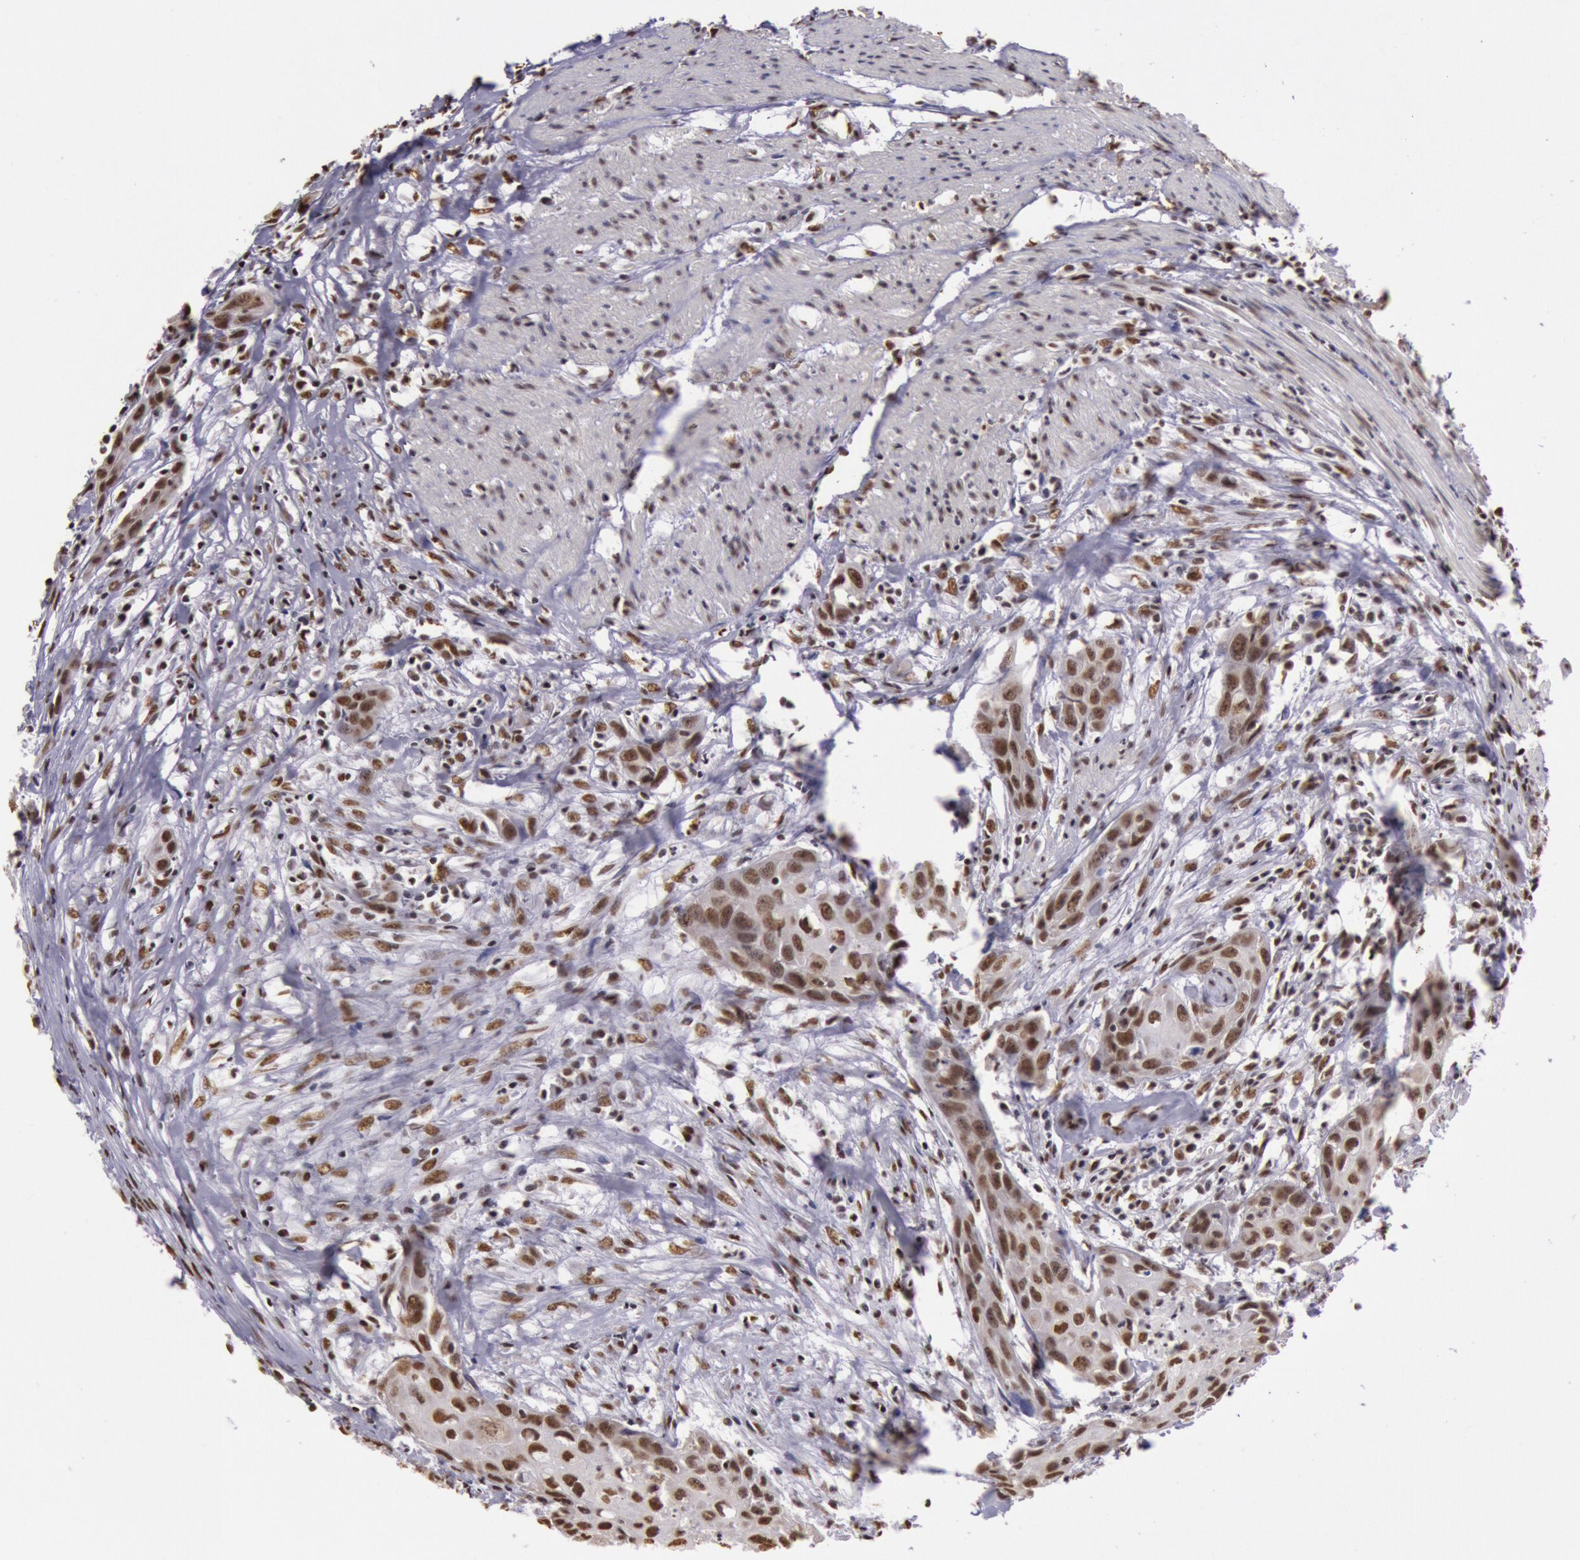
{"staining": {"intensity": "weak", "quantity": ">75%", "location": "nuclear"}, "tissue": "urothelial cancer", "cell_type": "Tumor cells", "image_type": "cancer", "snomed": [{"axis": "morphology", "description": "Urothelial carcinoma, High grade"}, {"axis": "topography", "description": "Urinary bladder"}], "caption": "A micrograph showing weak nuclear expression in about >75% of tumor cells in high-grade urothelial carcinoma, as visualized by brown immunohistochemical staining.", "gene": "HNRNPH2", "patient": {"sex": "male", "age": 54}}